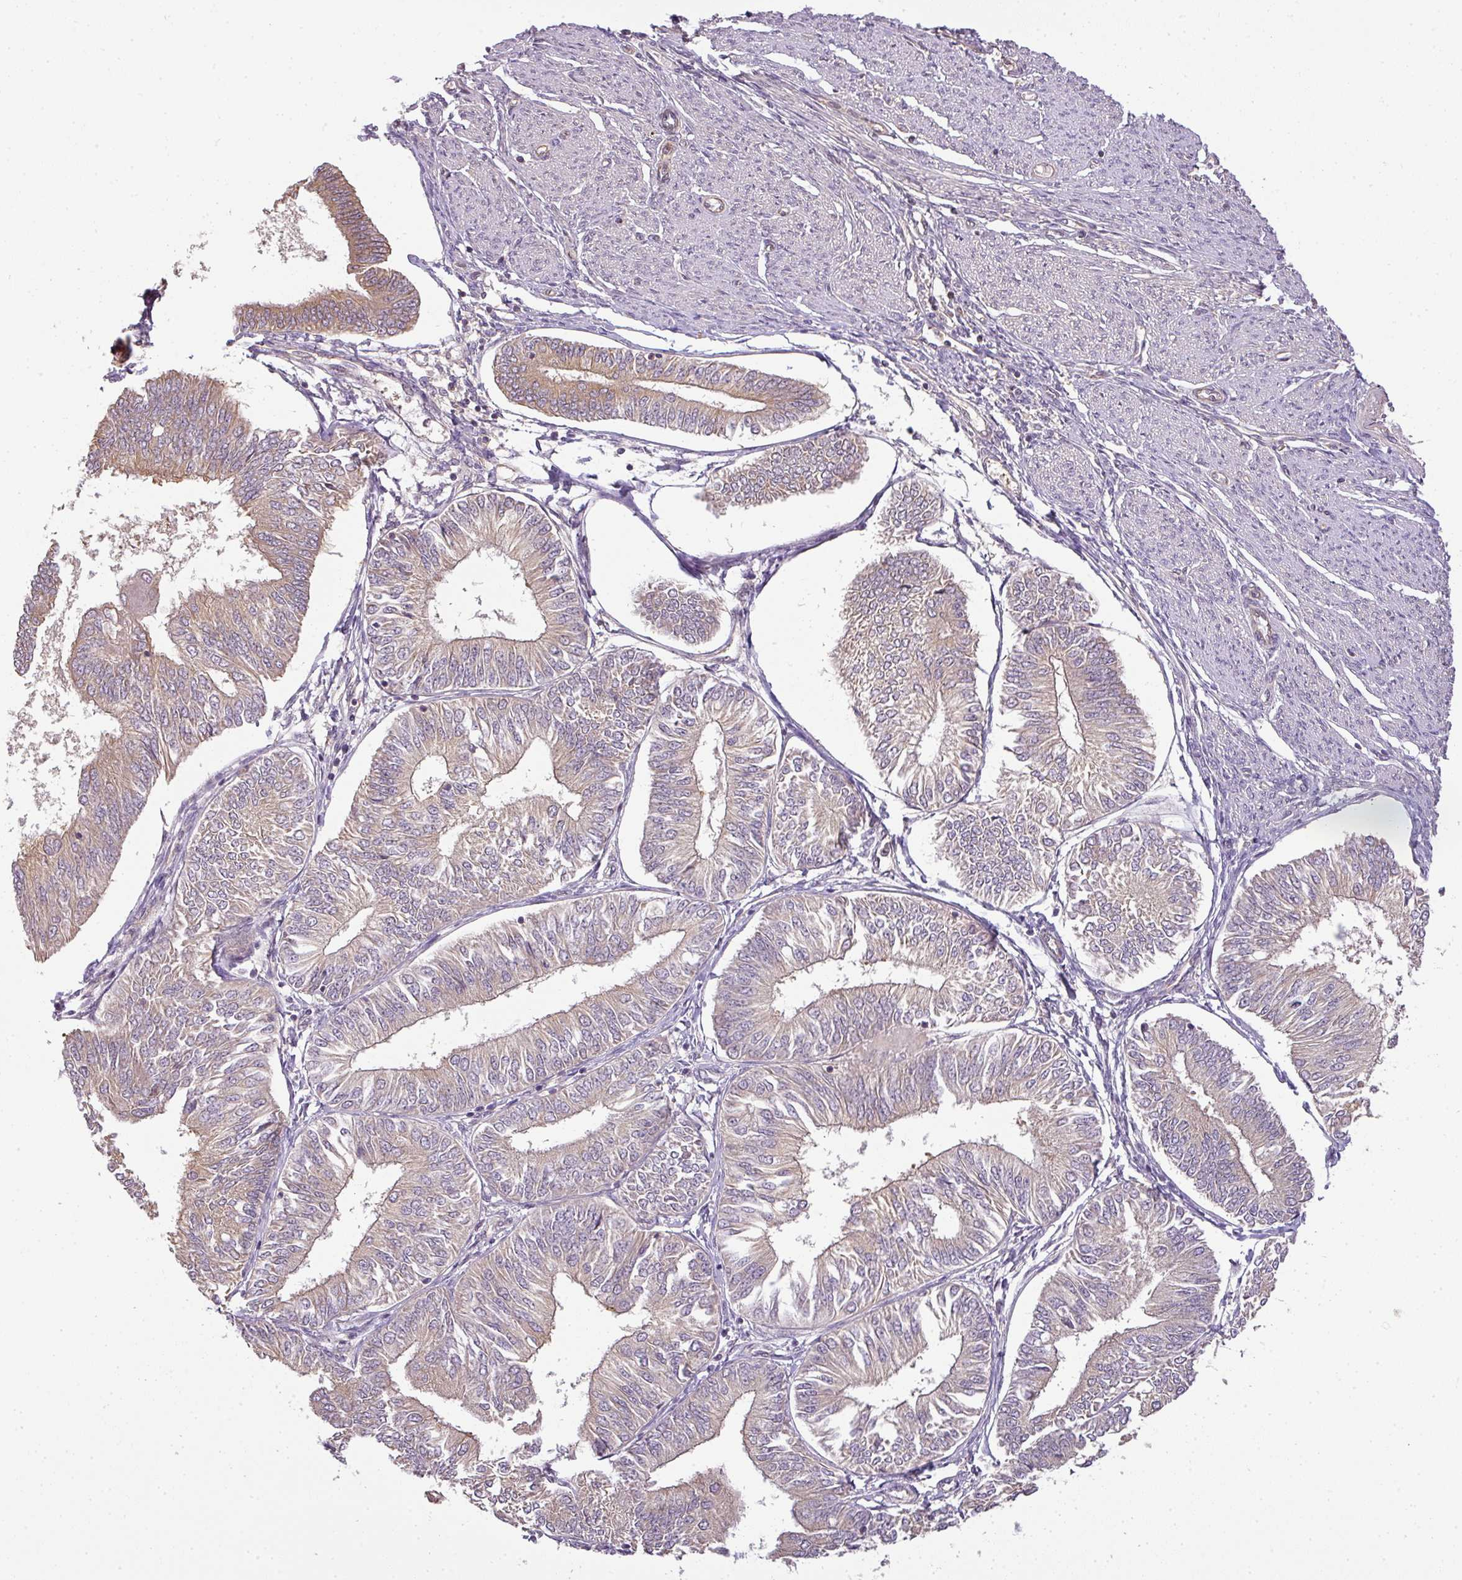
{"staining": {"intensity": "weak", "quantity": "<25%", "location": "cytoplasmic/membranous"}, "tissue": "endometrial cancer", "cell_type": "Tumor cells", "image_type": "cancer", "snomed": [{"axis": "morphology", "description": "Adenocarcinoma, NOS"}, {"axis": "topography", "description": "Endometrium"}], "caption": "Tumor cells show no significant positivity in endometrial adenocarcinoma.", "gene": "TCL1B", "patient": {"sex": "female", "age": 58}}